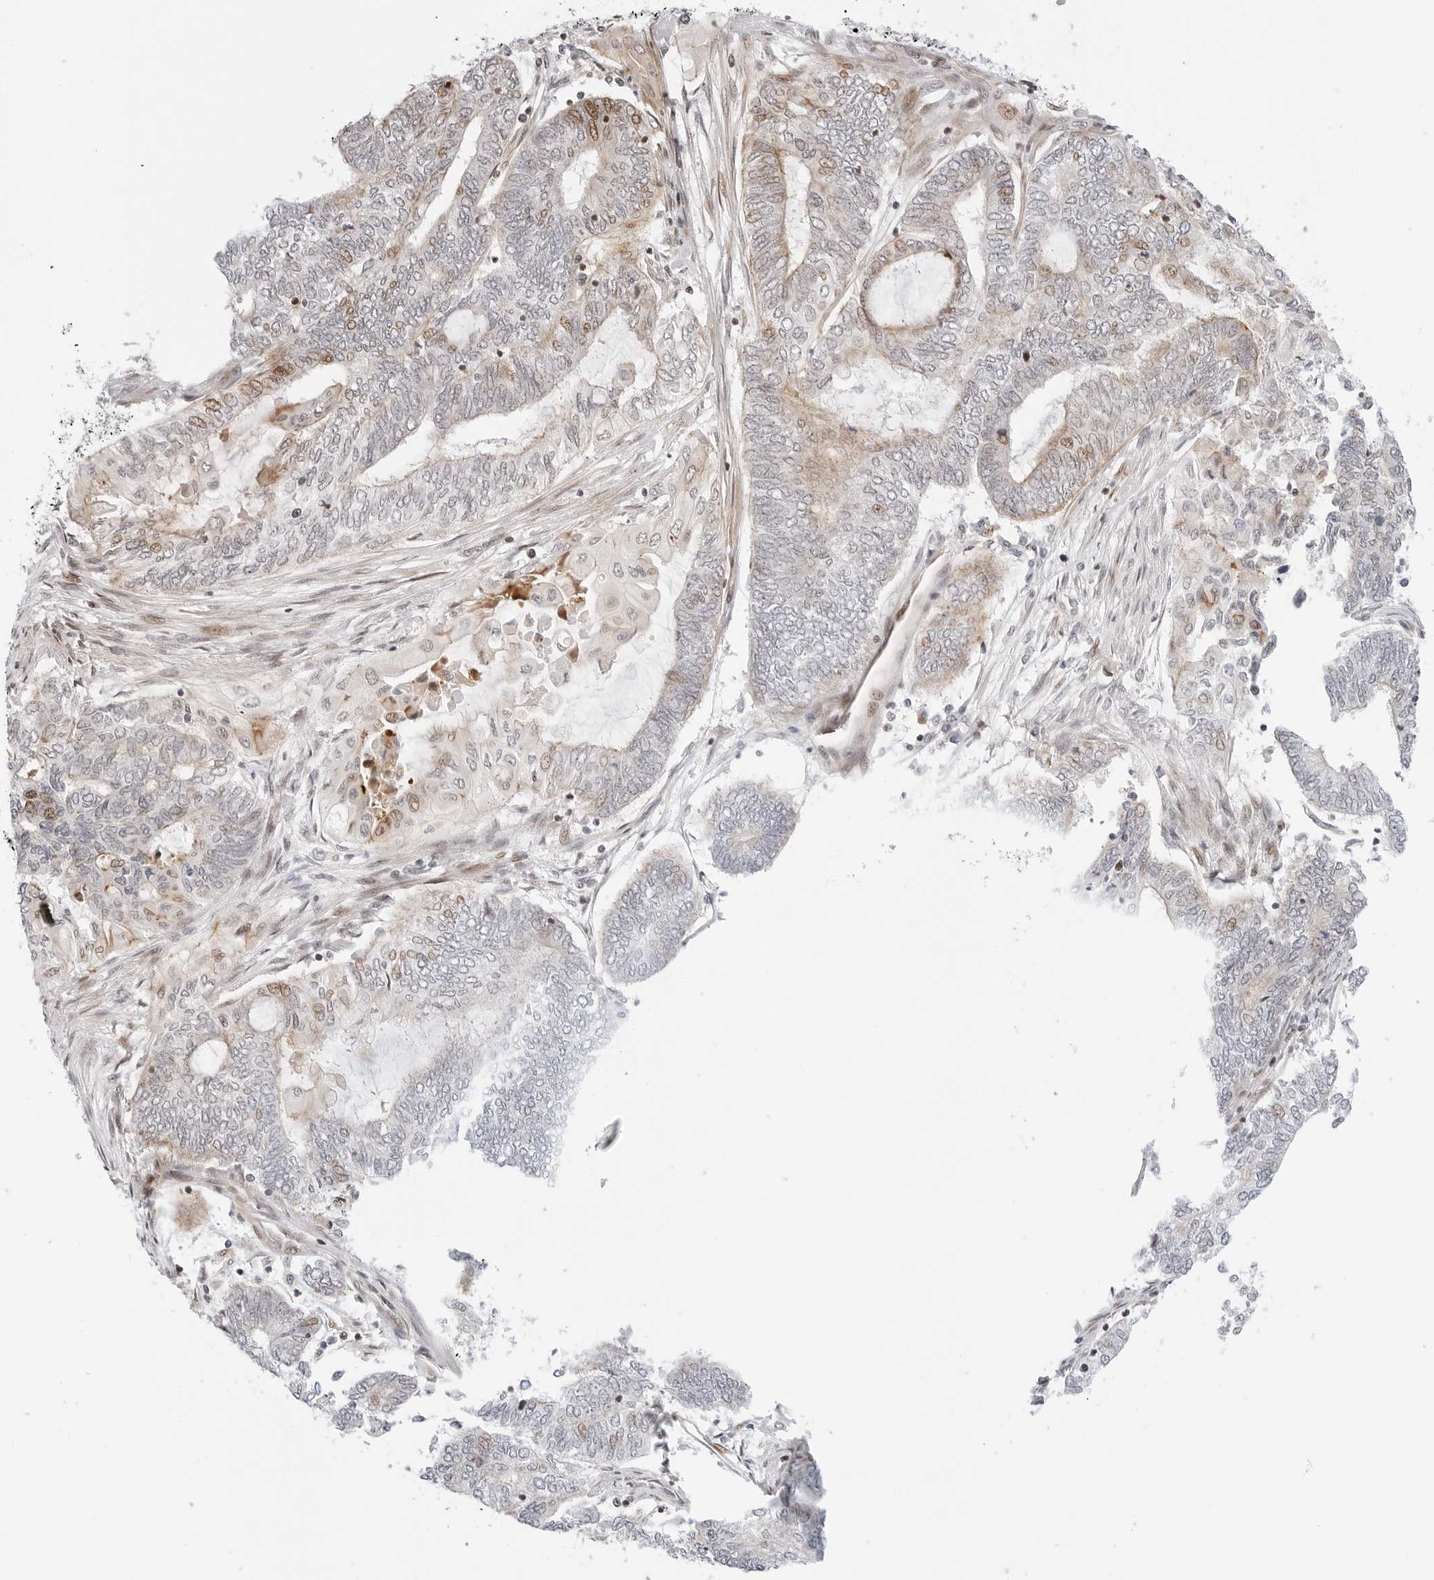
{"staining": {"intensity": "moderate", "quantity": "<25%", "location": "nuclear"}, "tissue": "endometrial cancer", "cell_type": "Tumor cells", "image_type": "cancer", "snomed": [{"axis": "morphology", "description": "Adenocarcinoma, NOS"}, {"axis": "topography", "description": "Uterus"}, {"axis": "topography", "description": "Endometrium"}], "caption": "Endometrial adenocarcinoma stained with immunohistochemistry (IHC) shows moderate nuclear positivity in approximately <25% of tumor cells. Using DAB (3,3'-diaminobenzidine) (brown) and hematoxylin (blue) stains, captured at high magnification using brightfield microscopy.", "gene": "ZNF613", "patient": {"sex": "female", "age": 70}}